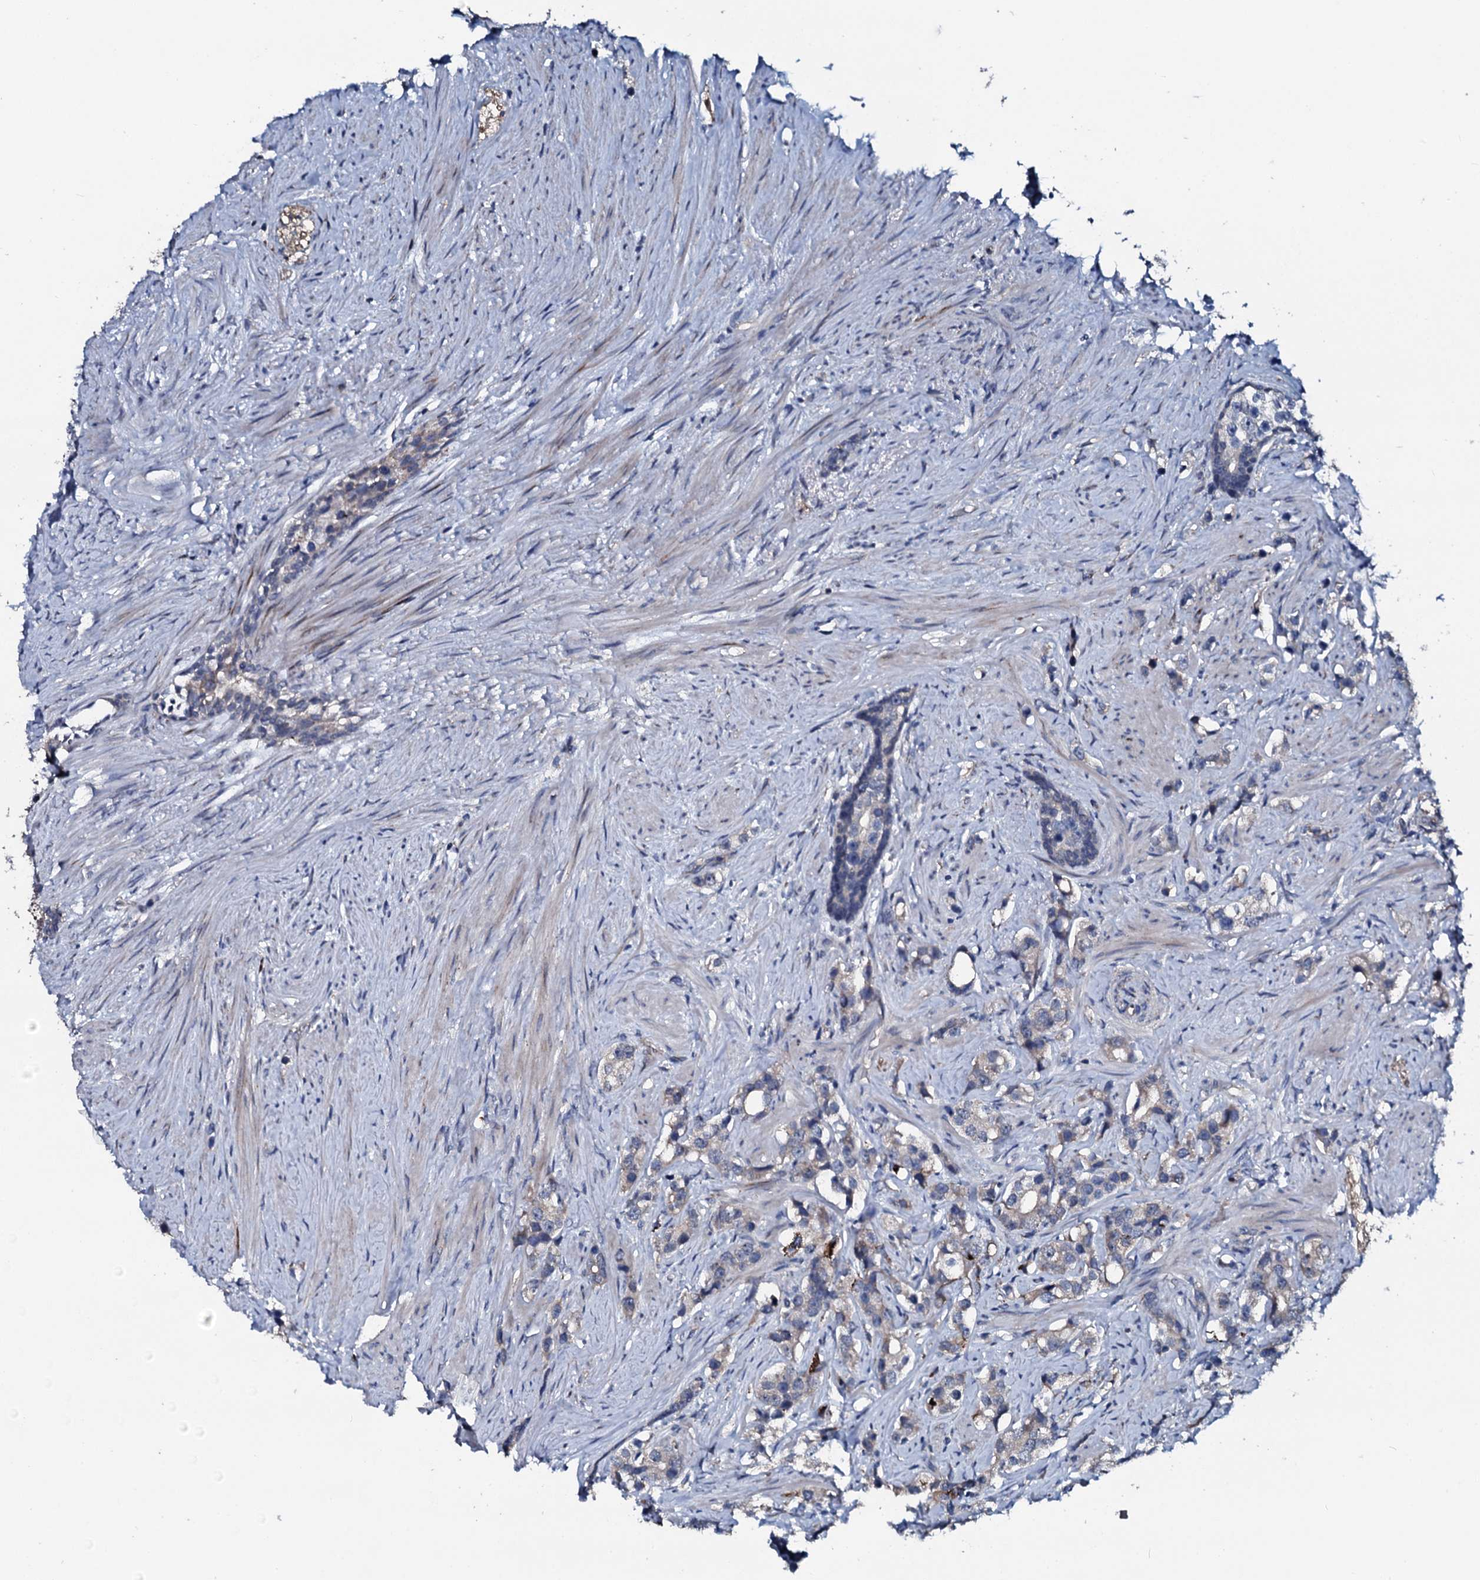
{"staining": {"intensity": "weak", "quantity": "<25%", "location": "cytoplasmic/membranous"}, "tissue": "prostate cancer", "cell_type": "Tumor cells", "image_type": "cancer", "snomed": [{"axis": "morphology", "description": "Adenocarcinoma, High grade"}, {"axis": "topography", "description": "Prostate"}], "caption": "Immunohistochemical staining of prostate adenocarcinoma (high-grade) exhibits no significant expression in tumor cells. (Immunohistochemistry (ihc), brightfield microscopy, high magnification).", "gene": "IL12B", "patient": {"sex": "male", "age": 63}}